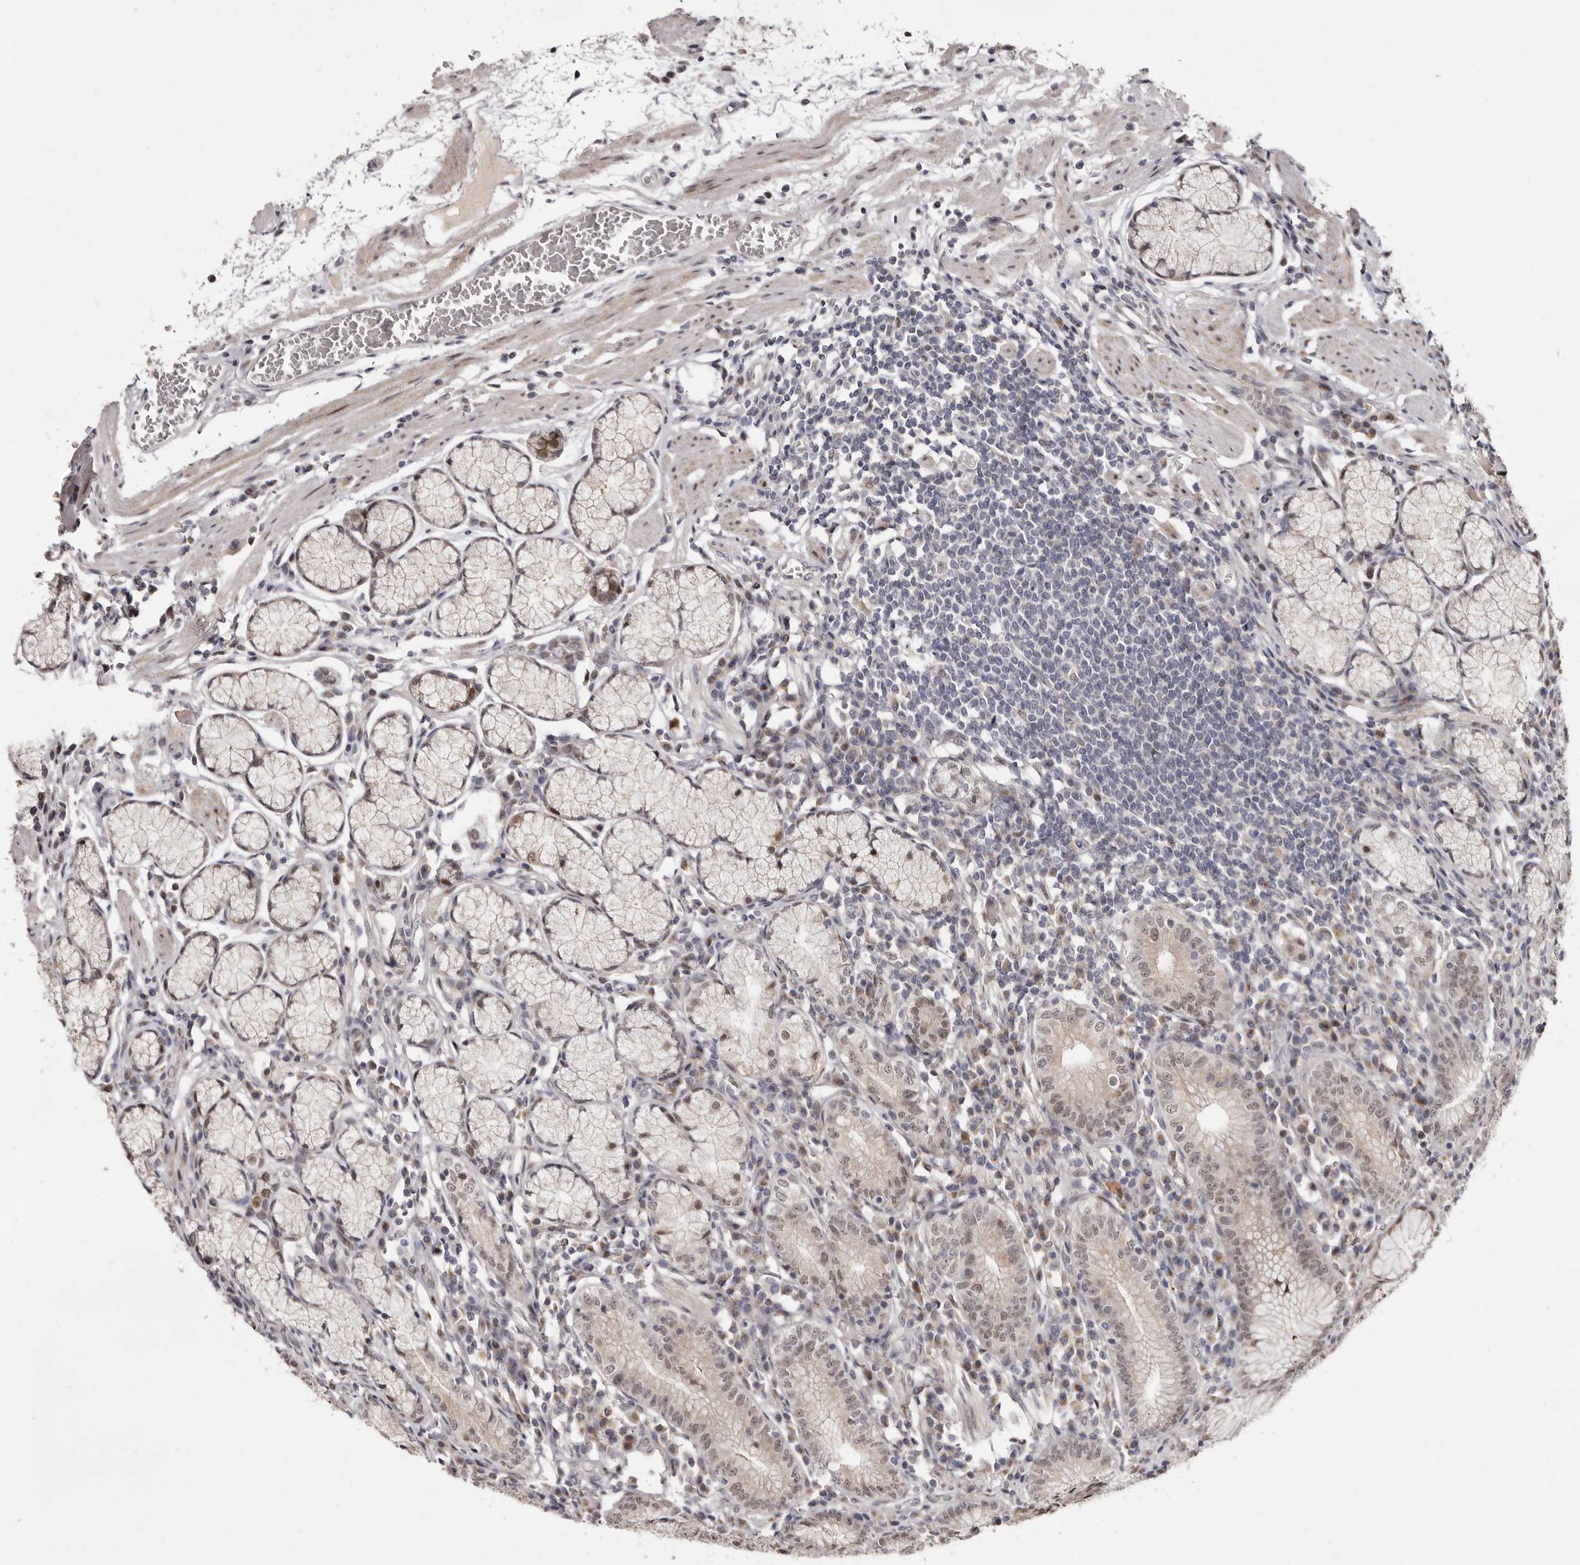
{"staining": {"intensity": "moderate", "quantity": "25%-75%", "location": "cytoplasmic/membranous,nuclear"}, "tissue": "stomach", "cell_type": "Glandular cells", "image_type": "normal", "snomed": [{"axis": "morphology", "description": "Normal tissue, NOS"}, {"axis": "topography", "description": "Stomach"}], "caption": "A micrograph of stomach stained for a protein exhibits moderate cytoplasmic/membranous,nuclear brown staining in glandular cells. The protein is shown in brown color, while the nuclei are stained blue.", "gene": "ZNF326", "patient": {"sex": "male", "age": 55}}